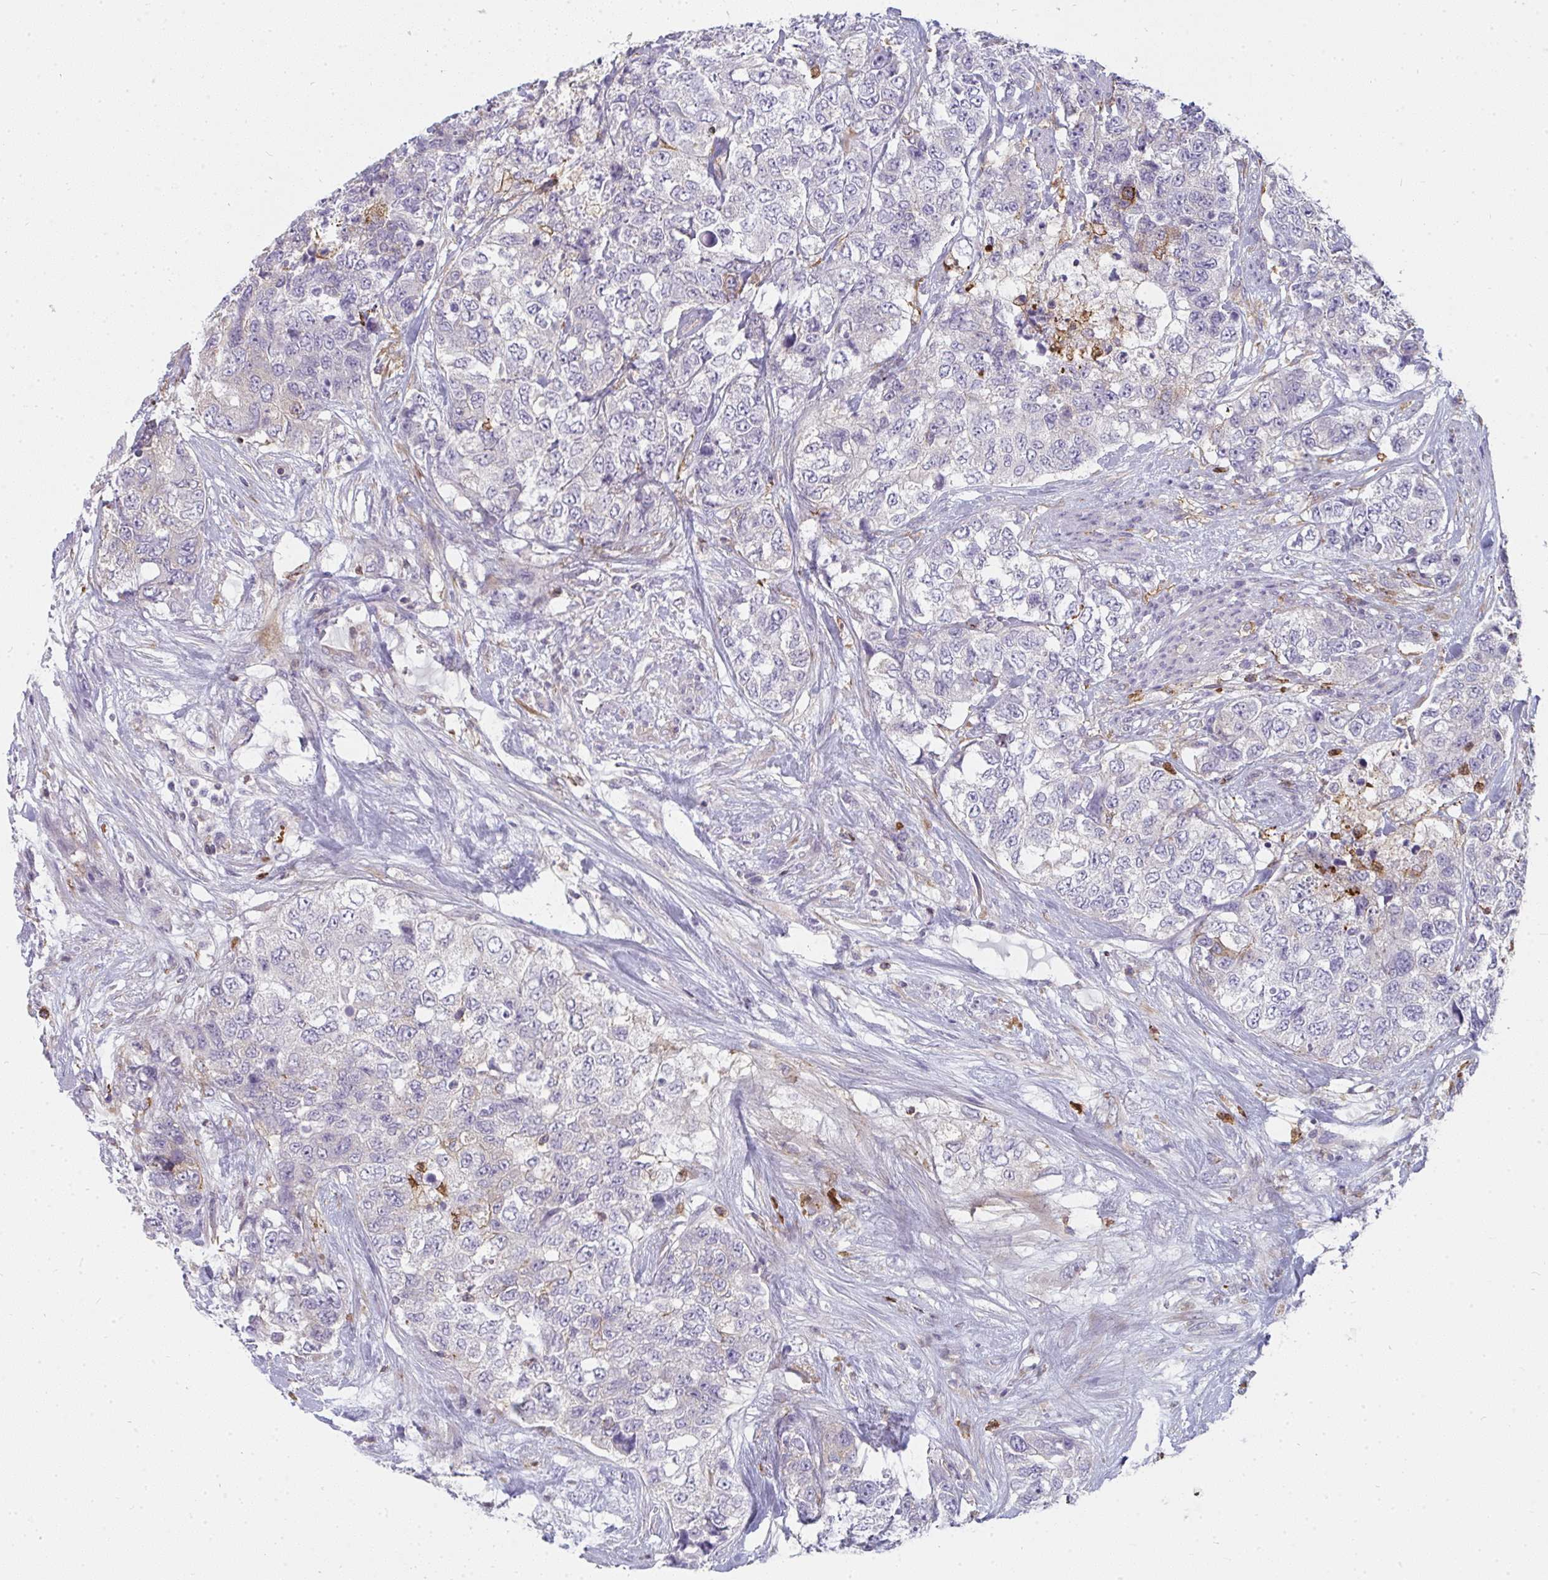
{"staining": {"intensity": "moderate", "quantity": "<25%", "location": "cytoplasmic/membranous"}, "tissue": "urothelial cancer", "cell_type": "Tumor cells", "image_type": "cancer", "snomed": [{"axis": "morphology", "description": "Urothelial carcinoma, High grade"}, {"axis": "topography", "description": "Urinary bladder"}], "caption": "The photomicrograph displays immunohistochemical staining of urothelial cancer. There is moderate cytoplasmic/membranous positivity is identified in approximately <25% of tumor cells. Ihc stains the protein of interest in brown and the nuclei are stained blue.", "gene": "CSF3R", "patient": {"sex": "female", "age": 78}}